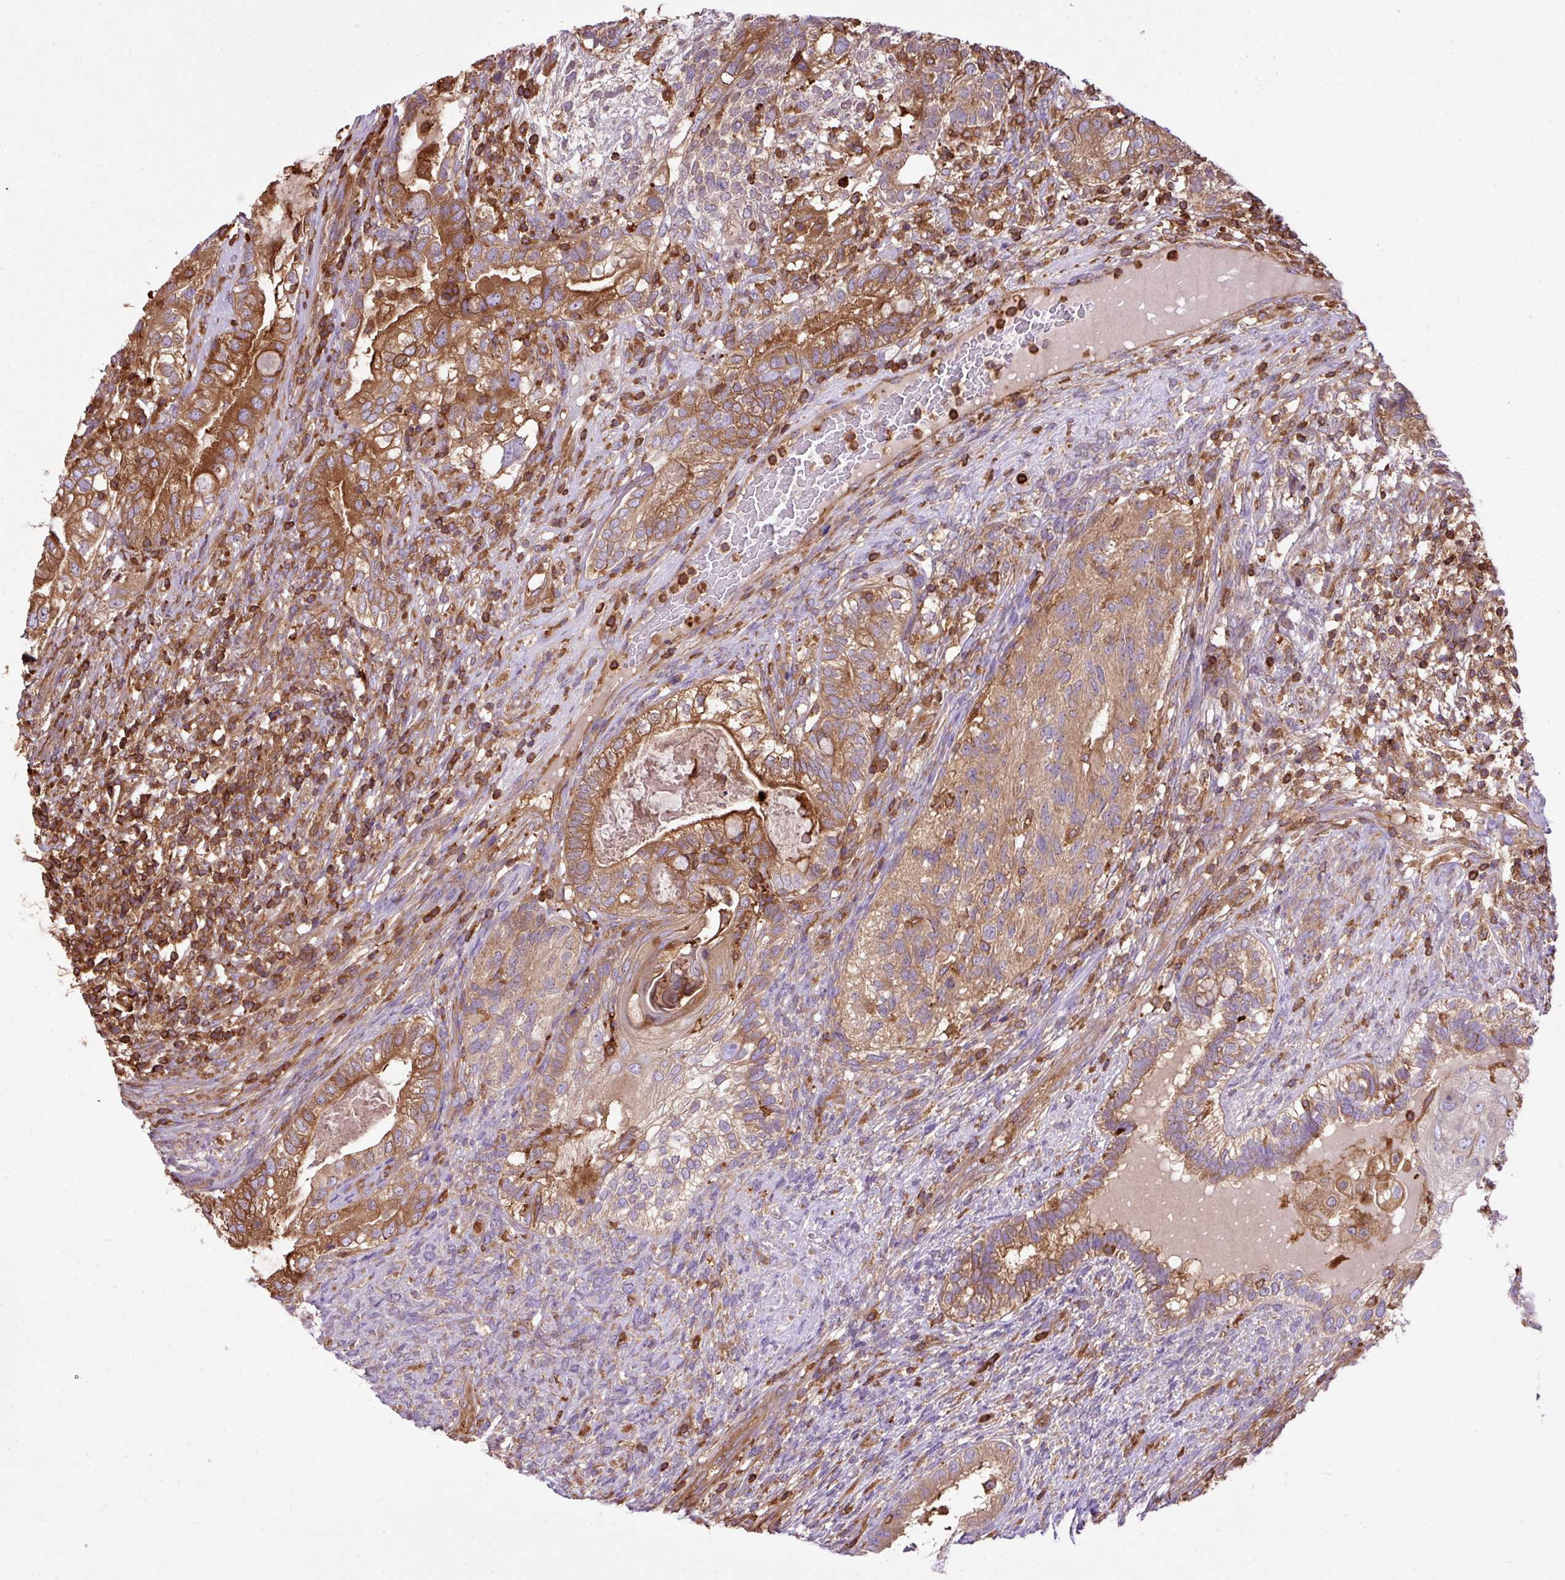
{"staining": {"intensity": "strong", "quantity": ">75%", "location": "cytoplasmic/membranous"}, "tissue": "testis cancer", "cell_type": "Tumor cells", "image_type": "cancer", "snomed": [{"axis": "morphology", "description": "Seminoma, NOS"}, {"axis": "morphology", "description": "Carcinoma, Embryonal, NOS"}, {"axis": "topography", "description": "Testis"}], "caption": "This image demonstrates immunohistochemistry staining of testis cancer (seminoma), with high strong cytoplasmic/membranous staining in approximately >75% of tumor cells.", "gene": "PGAP6", "patient": {"sex": "male", "age": 41}}